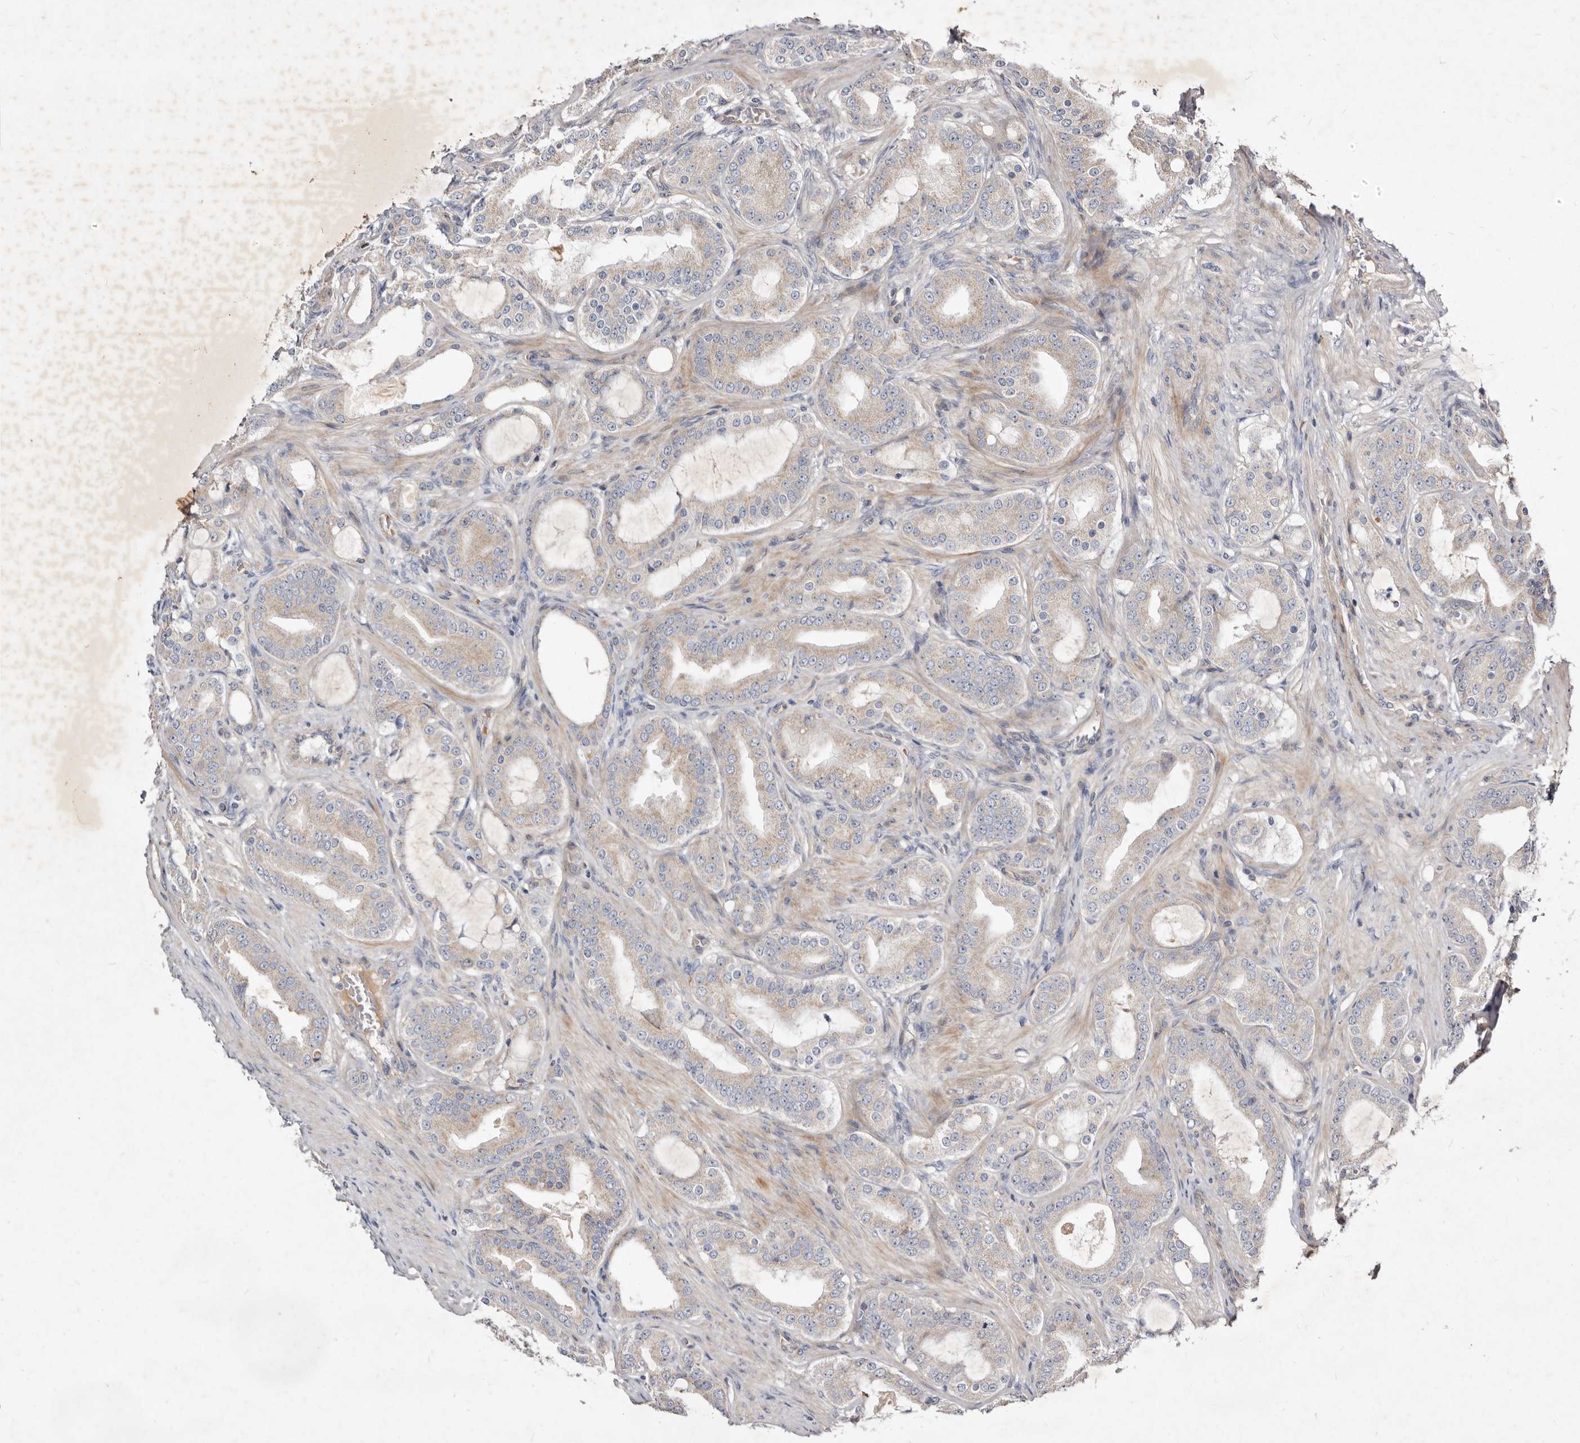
{"staining": {"intensity": "weak", "quantity": "<25%", "location": "cytoplasmic/membranous"}, "tissue": "prostate cancer", "cell_type": "Tumor cells", "image_type": "cancer", "snomed": [{"axis": "morphology", "description": "Adenocarcinoma, High grade"}, {"axis": "topography", "description": "Prostate"}], "caption": "Tumor cells are negative for protein expression in human prostate cancer (adenocarcinoma (high-grade)).", "gene": "SLC25A20", "patient": {"sex": "male", "age": 60}}